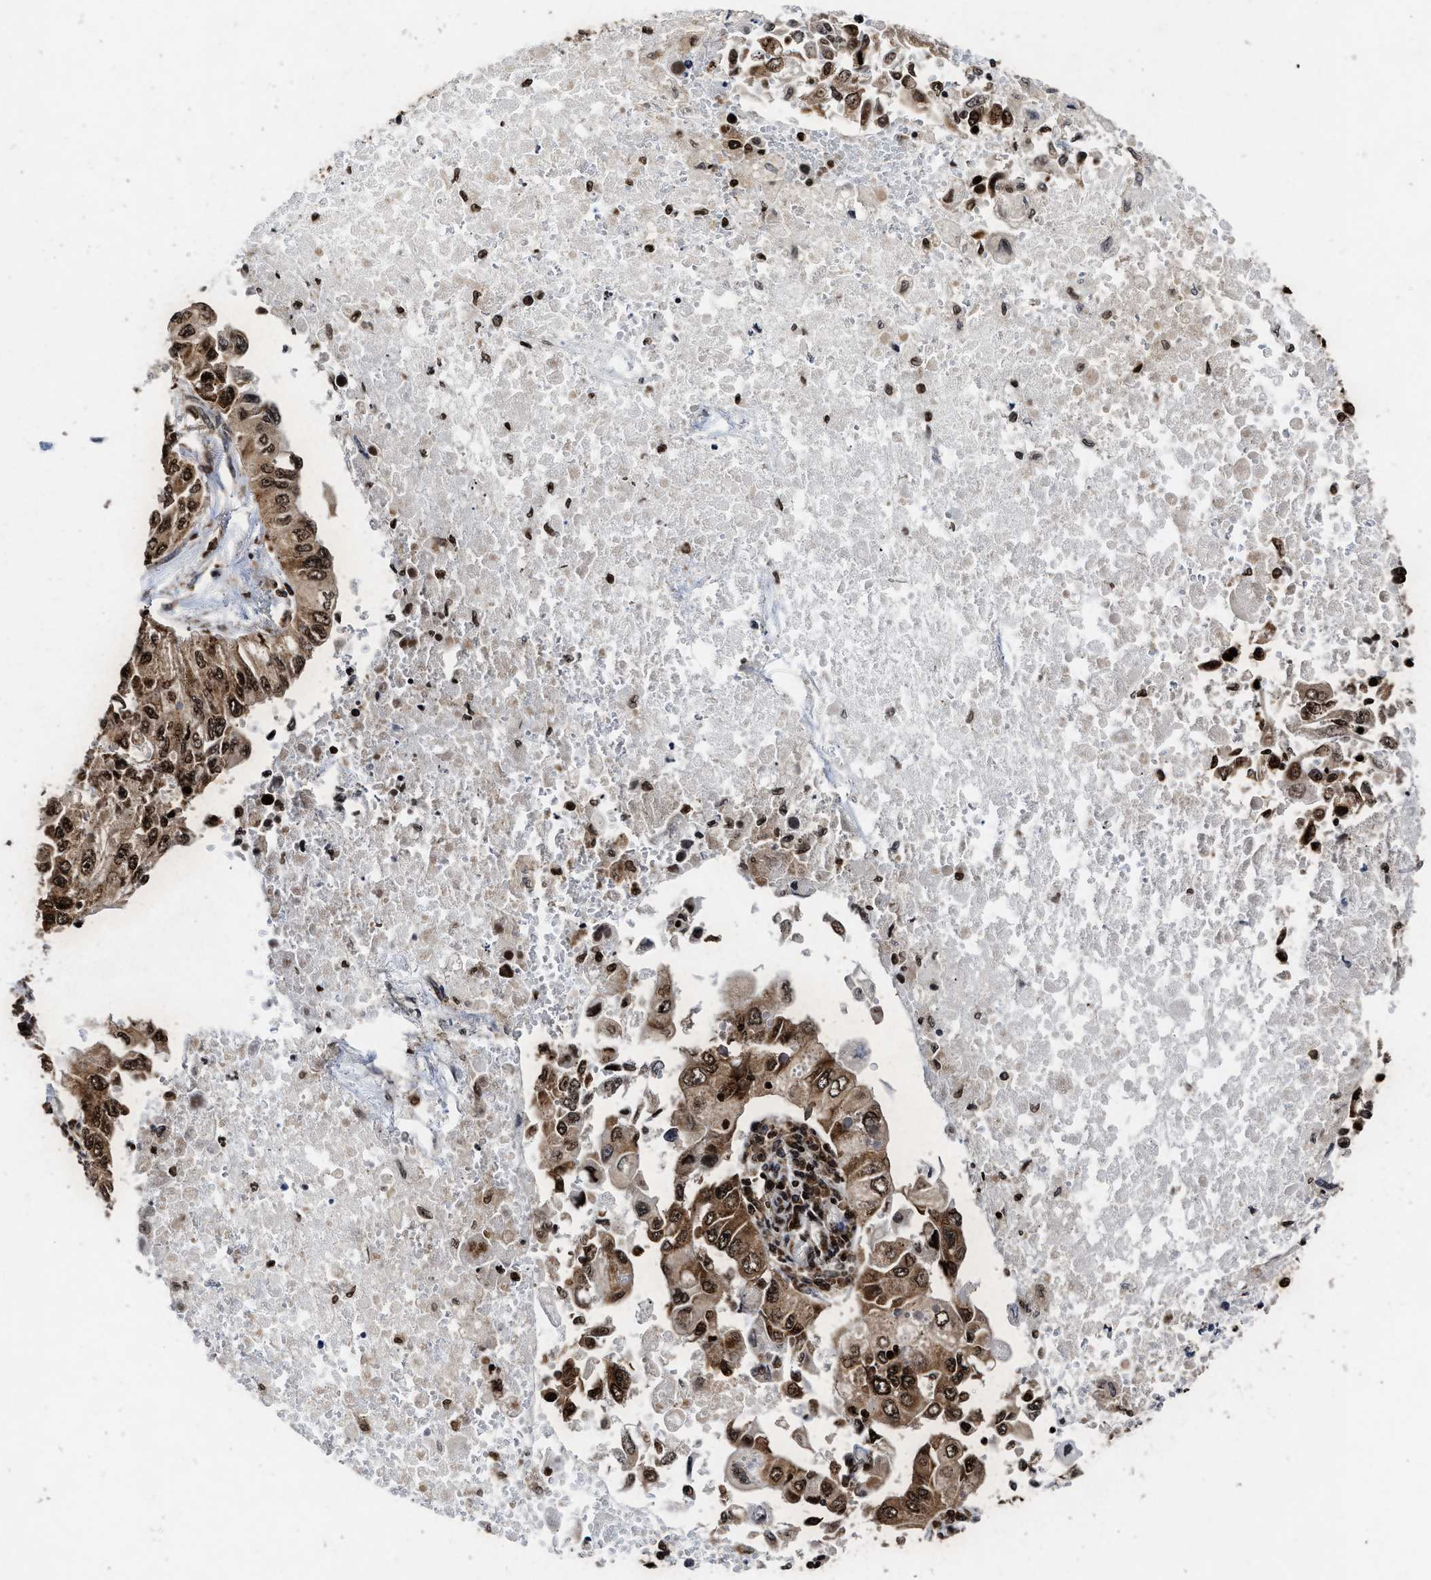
{"staining": {"intensity": "moderate", "quantity": ">75%", "location": "cytoplasmic/membranous,nuclear"}, "tissue": "lung cancer", "cell_type": "Tumor cells", "image_type": "cancer", "snomed": [{"axis": "morphology", "description": "Adenocarcinoma, NOS"}, {"axis": "topography", "description": "Lung"}], "caption": "This histopathology image shows IHC staining of human lung adenocarcinoma, with medium moderate cytoplasmic/membranous and nuclear staining in about >75% of tumor cells.", "gene": "ALYREF", "patient": {"sex": "male", "age": 84}}